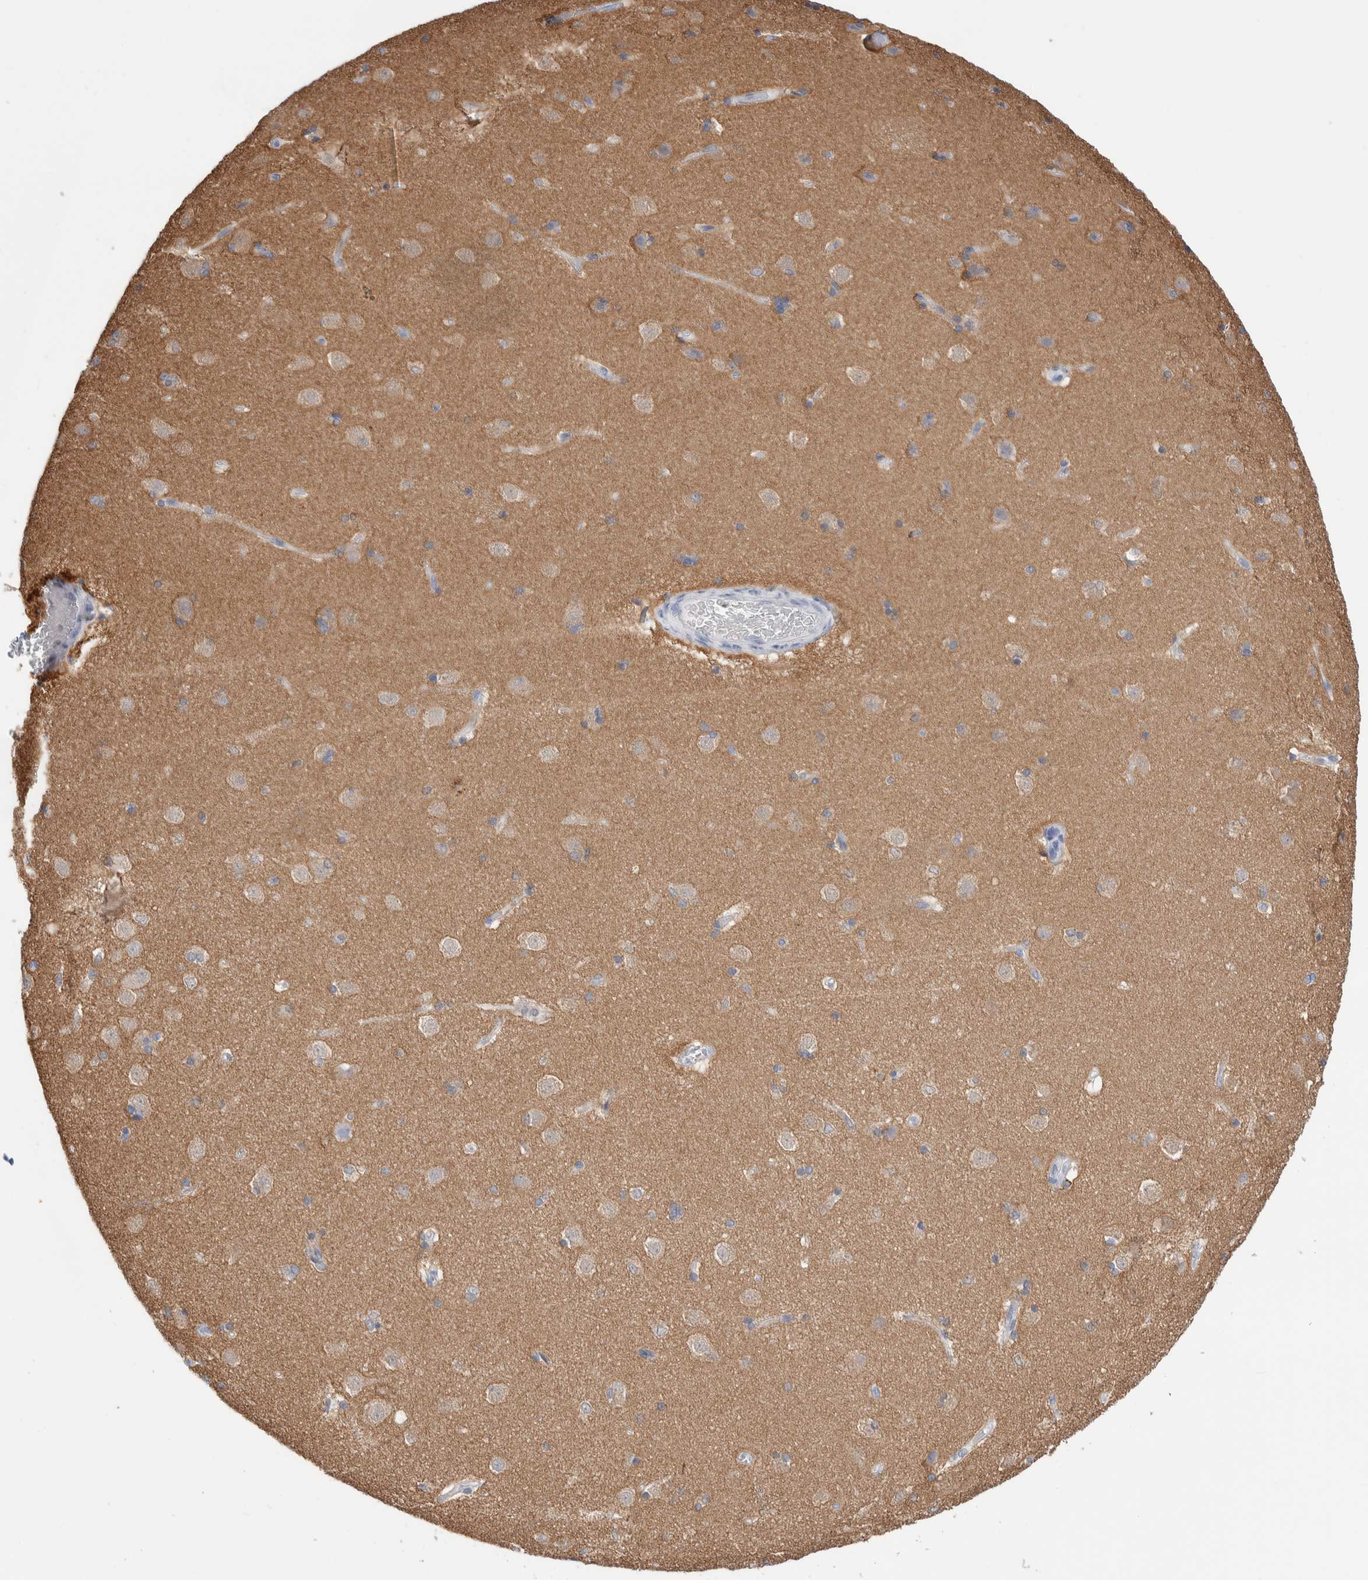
{"staining": {"intensity": "weak", "quantity": "<25%", "location": "cytoplasmic/membranous"}, "tissue": "caudate", "cell_type": "Glial cells", "image_type": "normal", "snomed": [{"axis": "morphology", "description": "Normal tissue, NOS"}, {"axis": "topography", "description": "Lateral ventricle wall"}], "caption": "DAB immunohistochemical staining of normal caudate exhibits no significant expression in glial cells.", "gene": "GDA", "patient": {"sex": "female", "age": 19}}